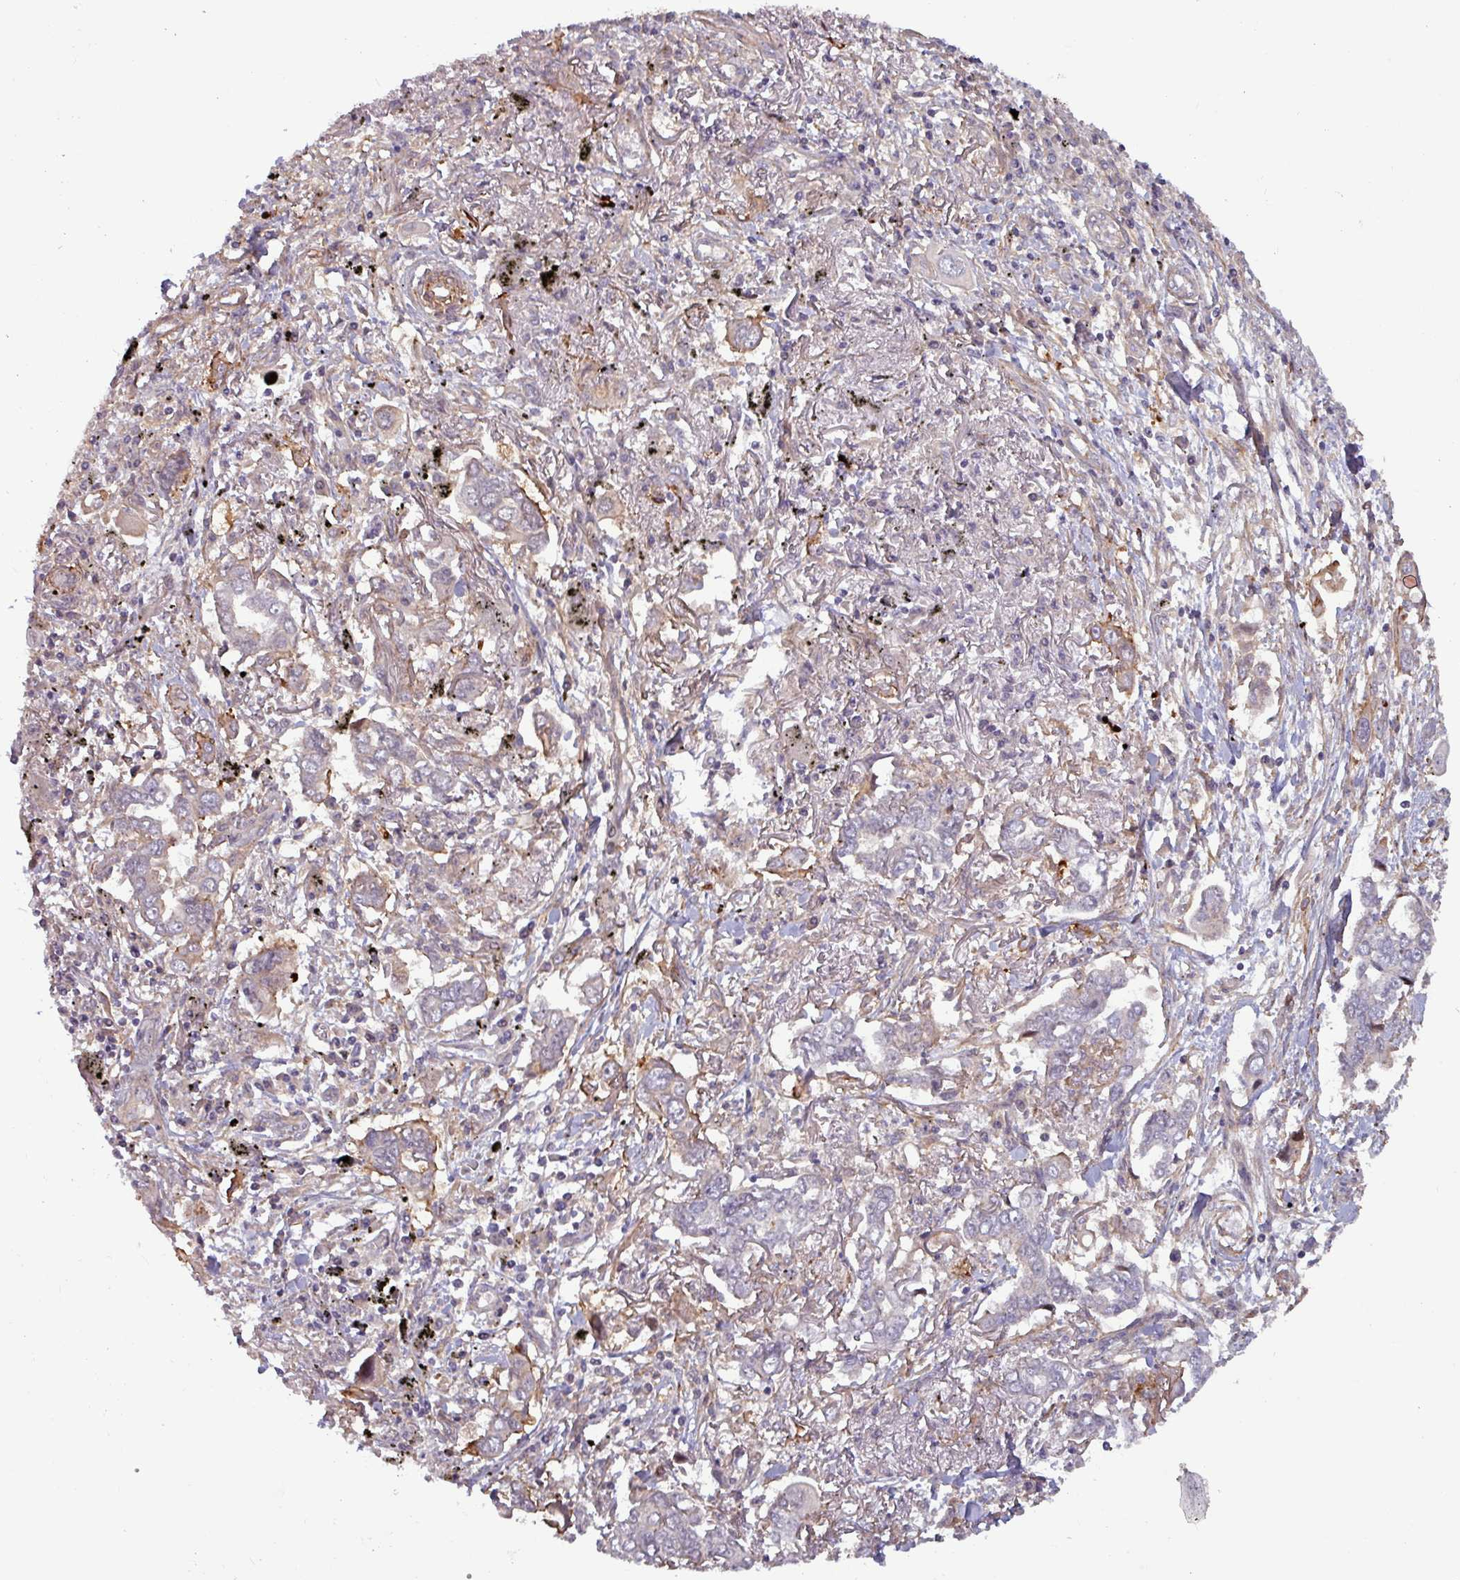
{"staining": {"intensity": "weak", "quantity": "<25%", "location": "cytoplasmic/membranous"}, "tissue": "lung cancer", "cell_type": "Tumor cells", "image_type": "cancer", "snomed": [{"axis": "morphology", "description": "Adenocarcinoma, NOS"}, {"axis": "topography", "description": "Lung"}], "caption": "An immunohistochemistry (IHC) photomicrograph of adenocarcinoma (lung) is shown. There is no staining in tumor cells of adenocarcinoma (lung). Brightfield microscopy of immunohistochemistry (IHC) stained with DAB (brown) and hematoxylin (blue), captured at high magnification.", "gene": "PCED1A", "patient": {"sex": "male", "age": 76}}